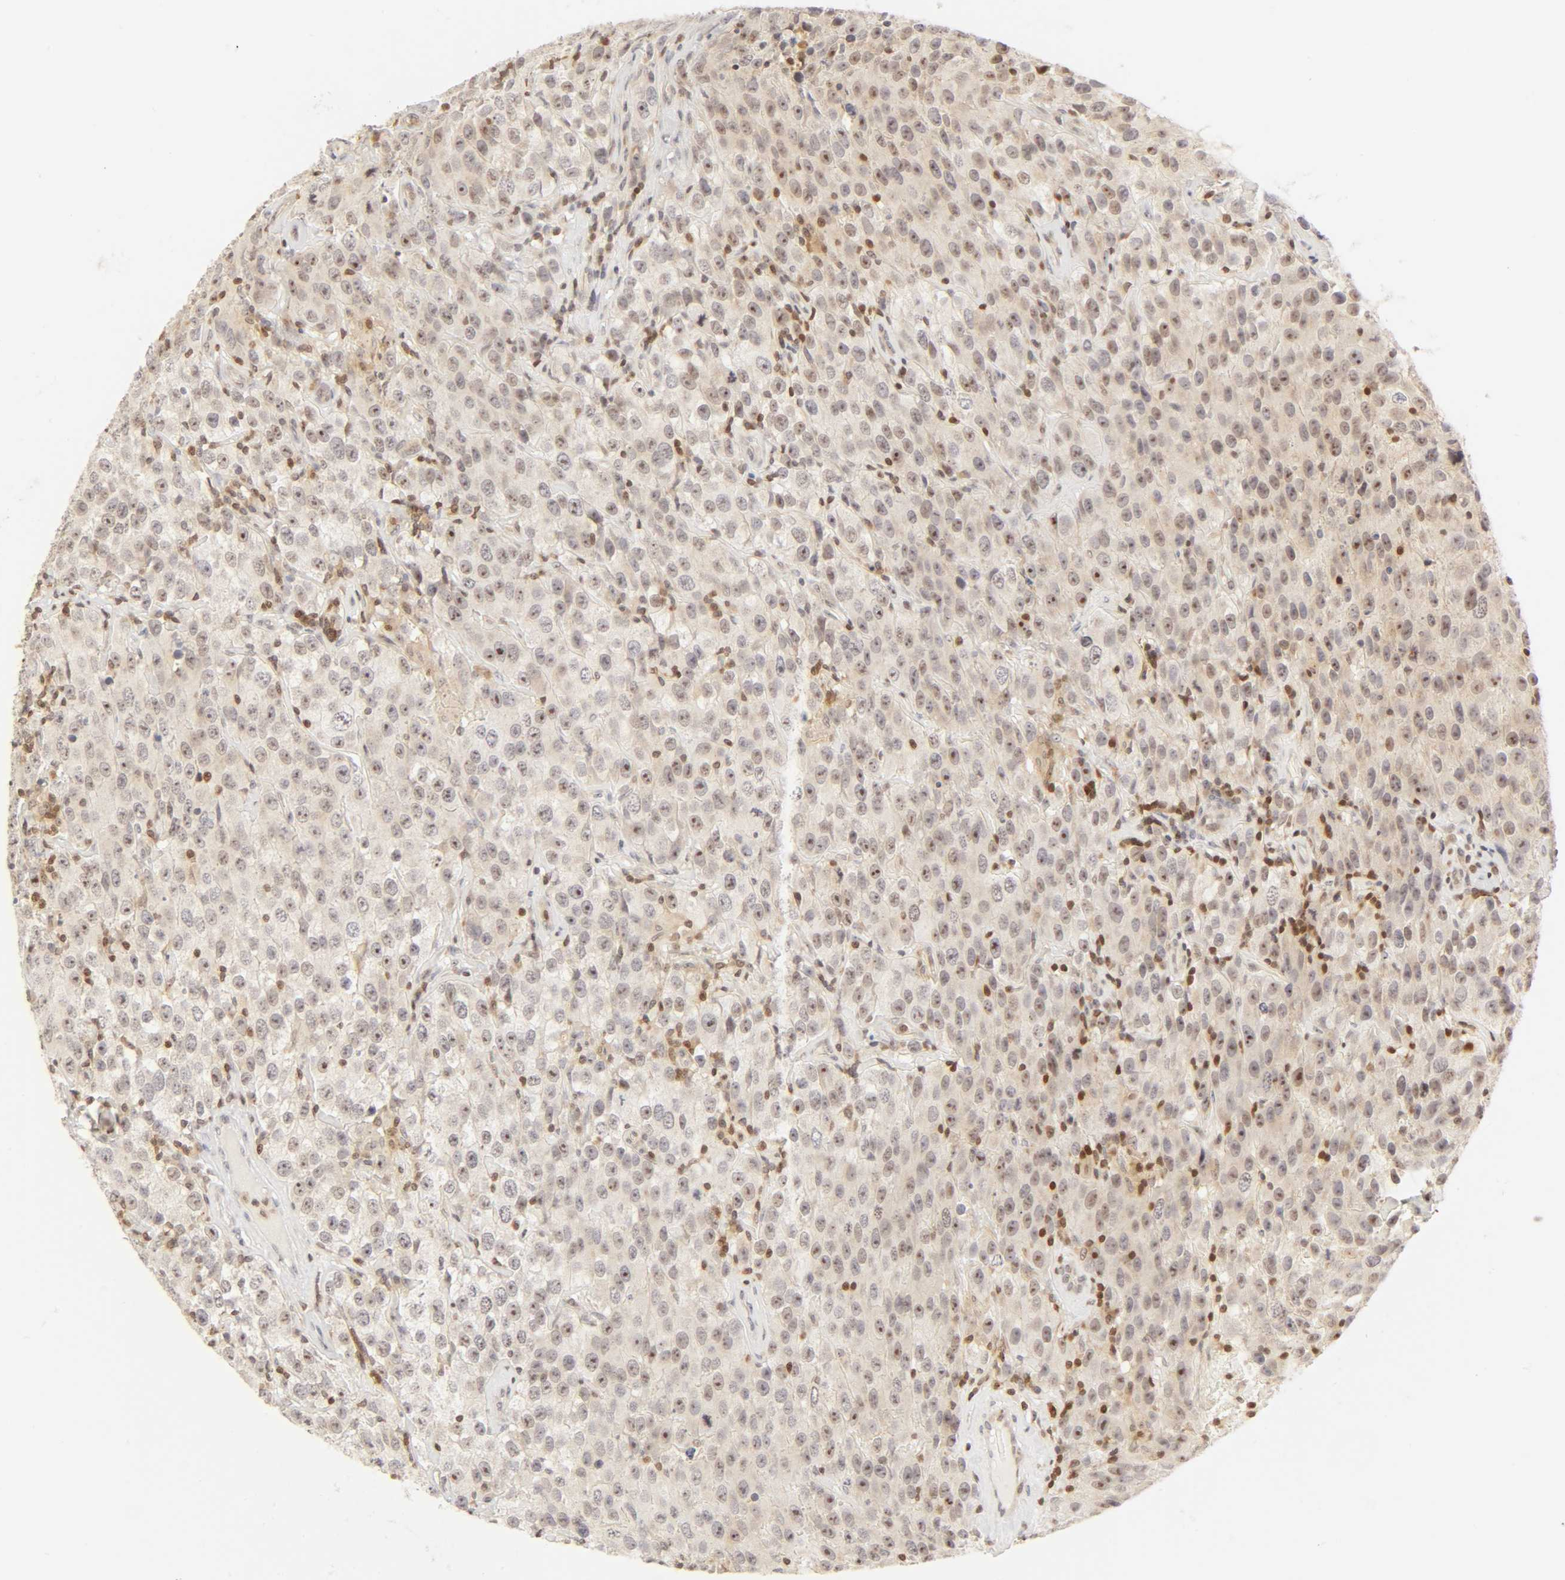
{"staining": {"intensity": "moderate", "quantity": "25%-75%", "location": "nuclear"}, "tissue": "testis cancer", "cell_type": "Tumor cells", "image_type": "cancer", "snomed": [{"axis": "morphology", "description": "Seminoma, NOS"}, {"axis": "topography", "description": "Testis"}], "caption": "High-magnification brightfield microscopy of testis cancer (seminoma) stained with DAB (brown) and counterstained with hematoxylin (blue). tumor cells exhibit moderate nuclear staining is appreciated in about25%-75% of cells.", "gene": "KIF2A", "patient": {"sex": "male", "age": 52}}